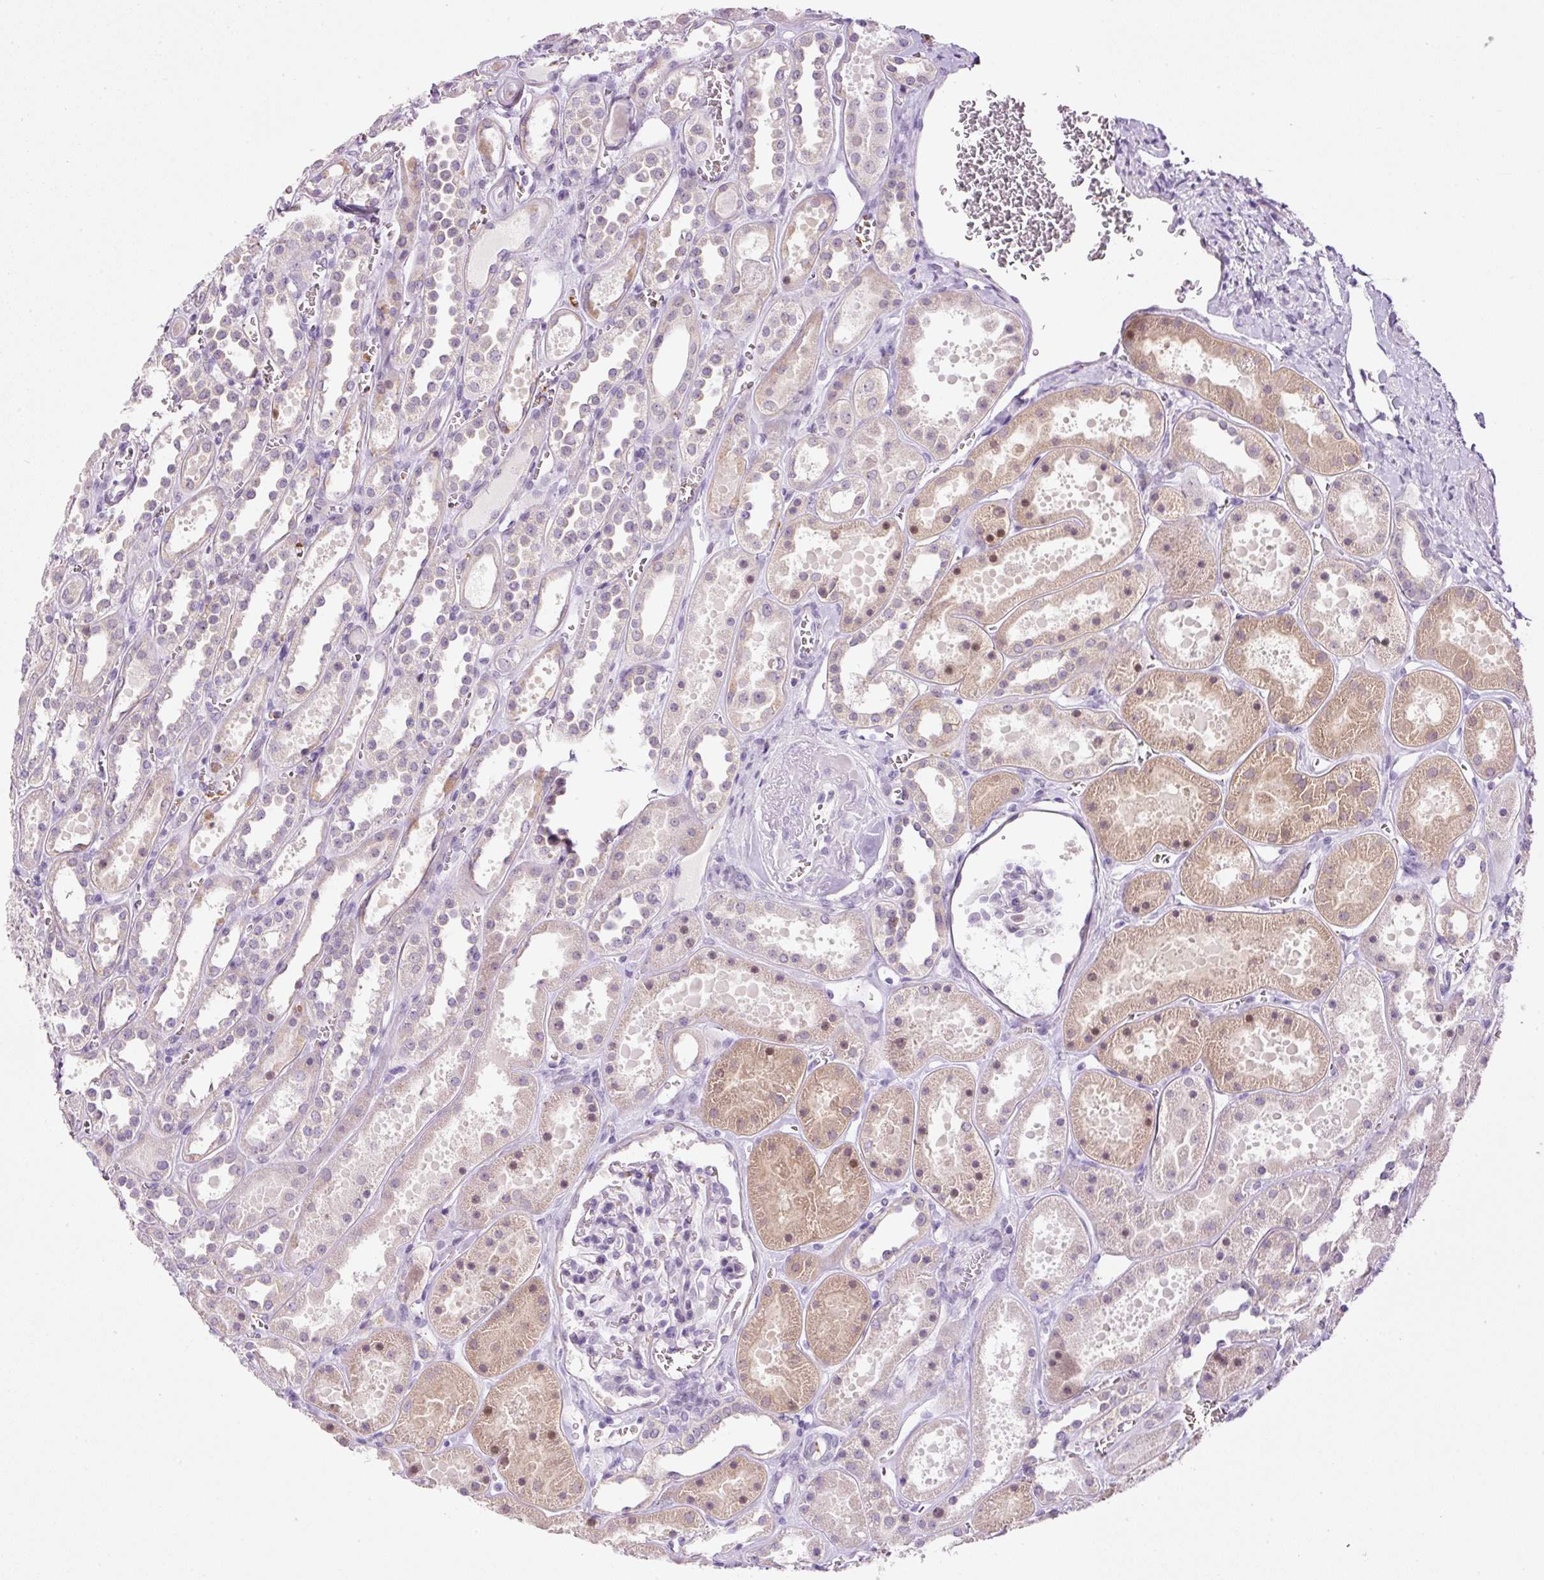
{"staining": {"intensity": "negative", "quantity": "none", "location": "none"}, "tissue": "kidney", "cell_type": "Cells in glomeruli", "image_type": "normal", "snomed": [{"axis": "morphology", "description": "Normal tissue, NOS"}, {"axis": "topography", "description": "Kidney"}], "caption": "DAB immunohistochemical staining of unremarkable kidney demonstrates no significant expression in cells in glomeruli.", "gene": "SRC", "patient": {"sex": "female", "age": 41}}